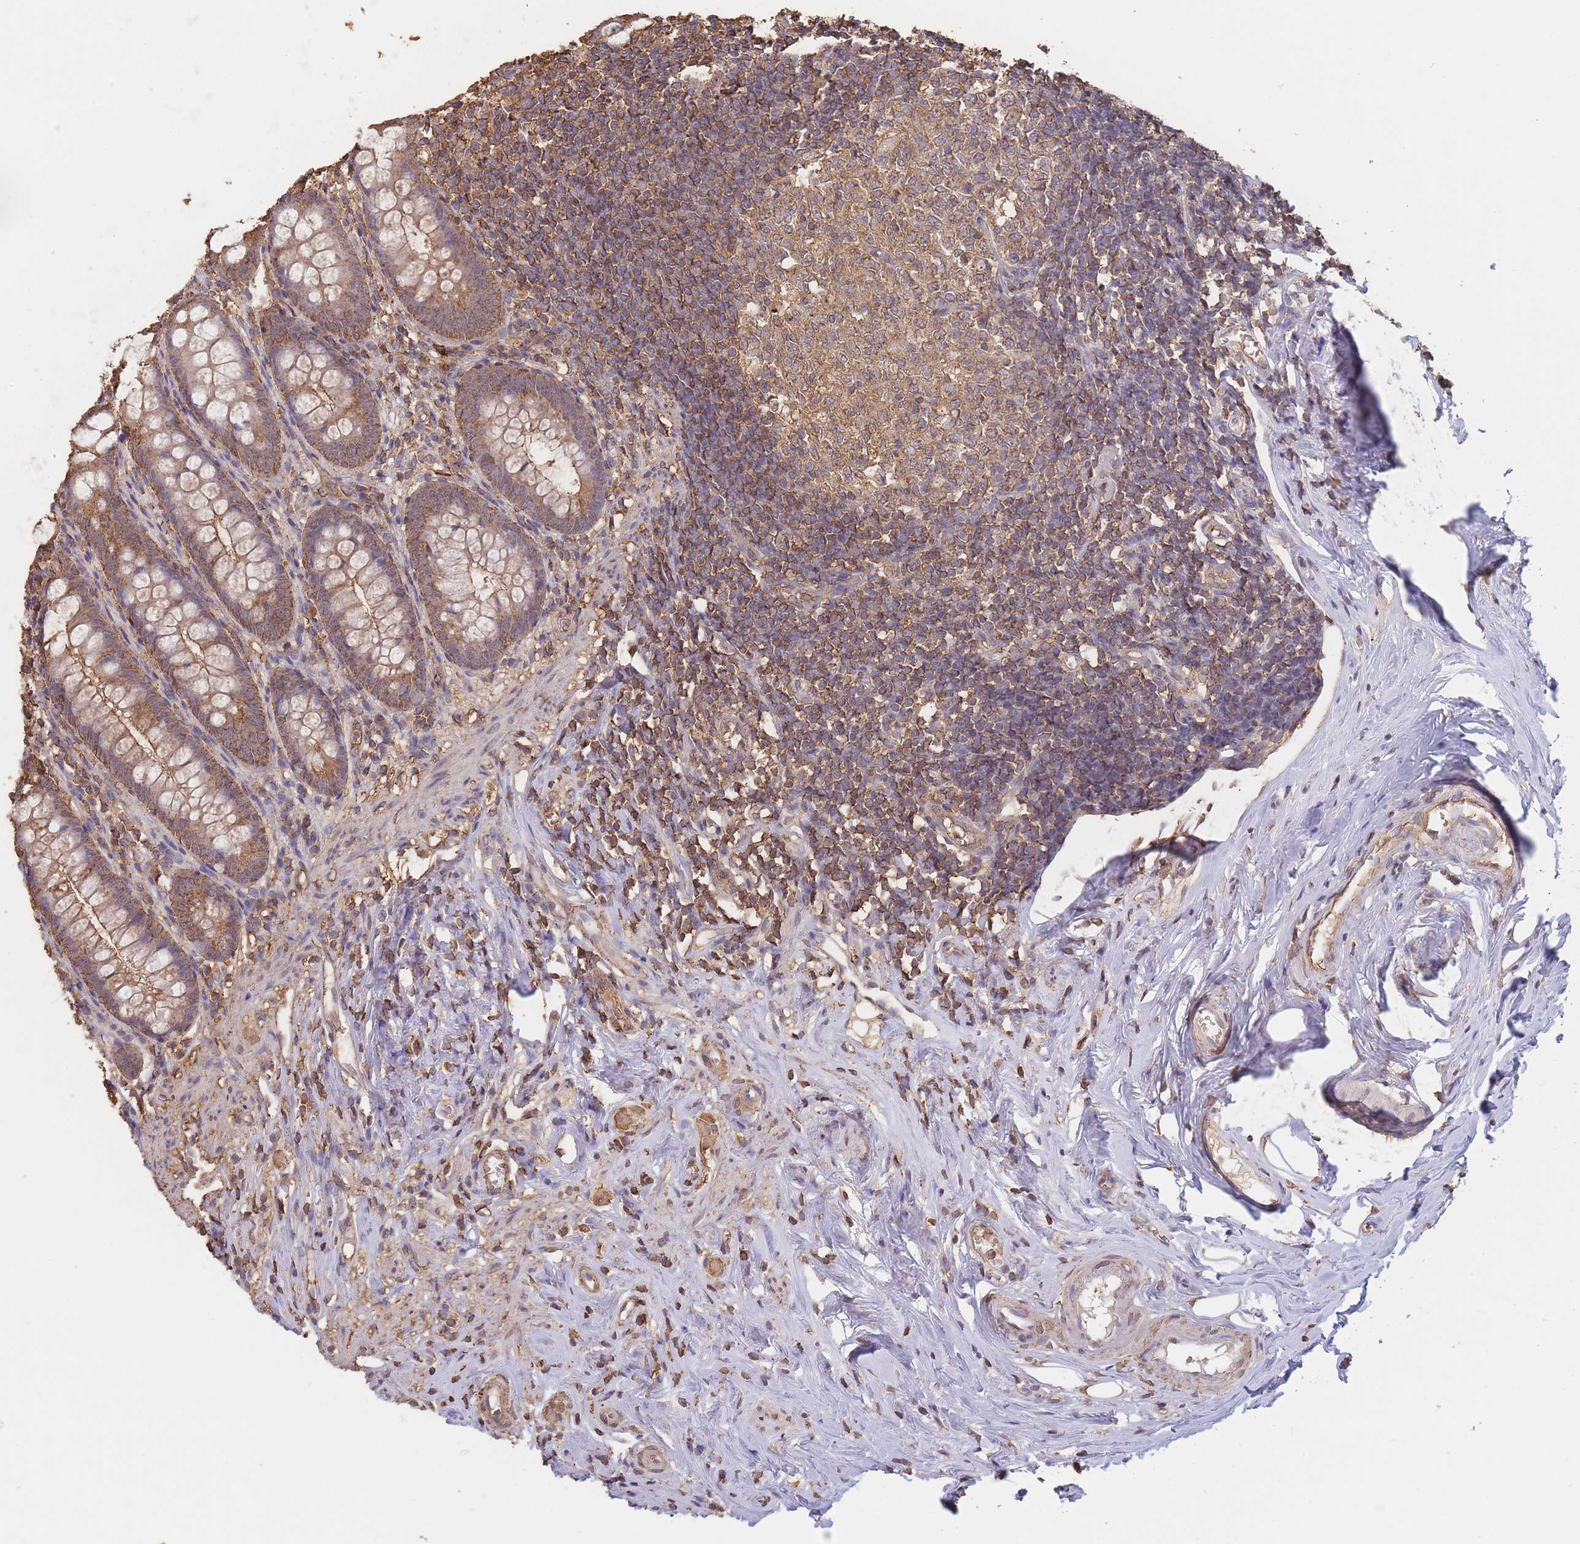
{"staining": {"intensity": "moderate", "quantity": ">75%", "location": "cytoplasmic/membranous"}, "tissue": "appendix", "cell_type": "Glandular cells", "image_type": "normal", "snomed": [{"axis": "morphology", "description": "Normal tissue, NOS"}, {"axis": "topography", "description": "Appendix"}], "caption": "Immunohistochemical staining of normal human appendix exhibits moderate cytoplasmic/membranous protein expression in about >75% of glandular cells.", "gene": "METRN", "patient": {"sex": "female", "age": 51}}